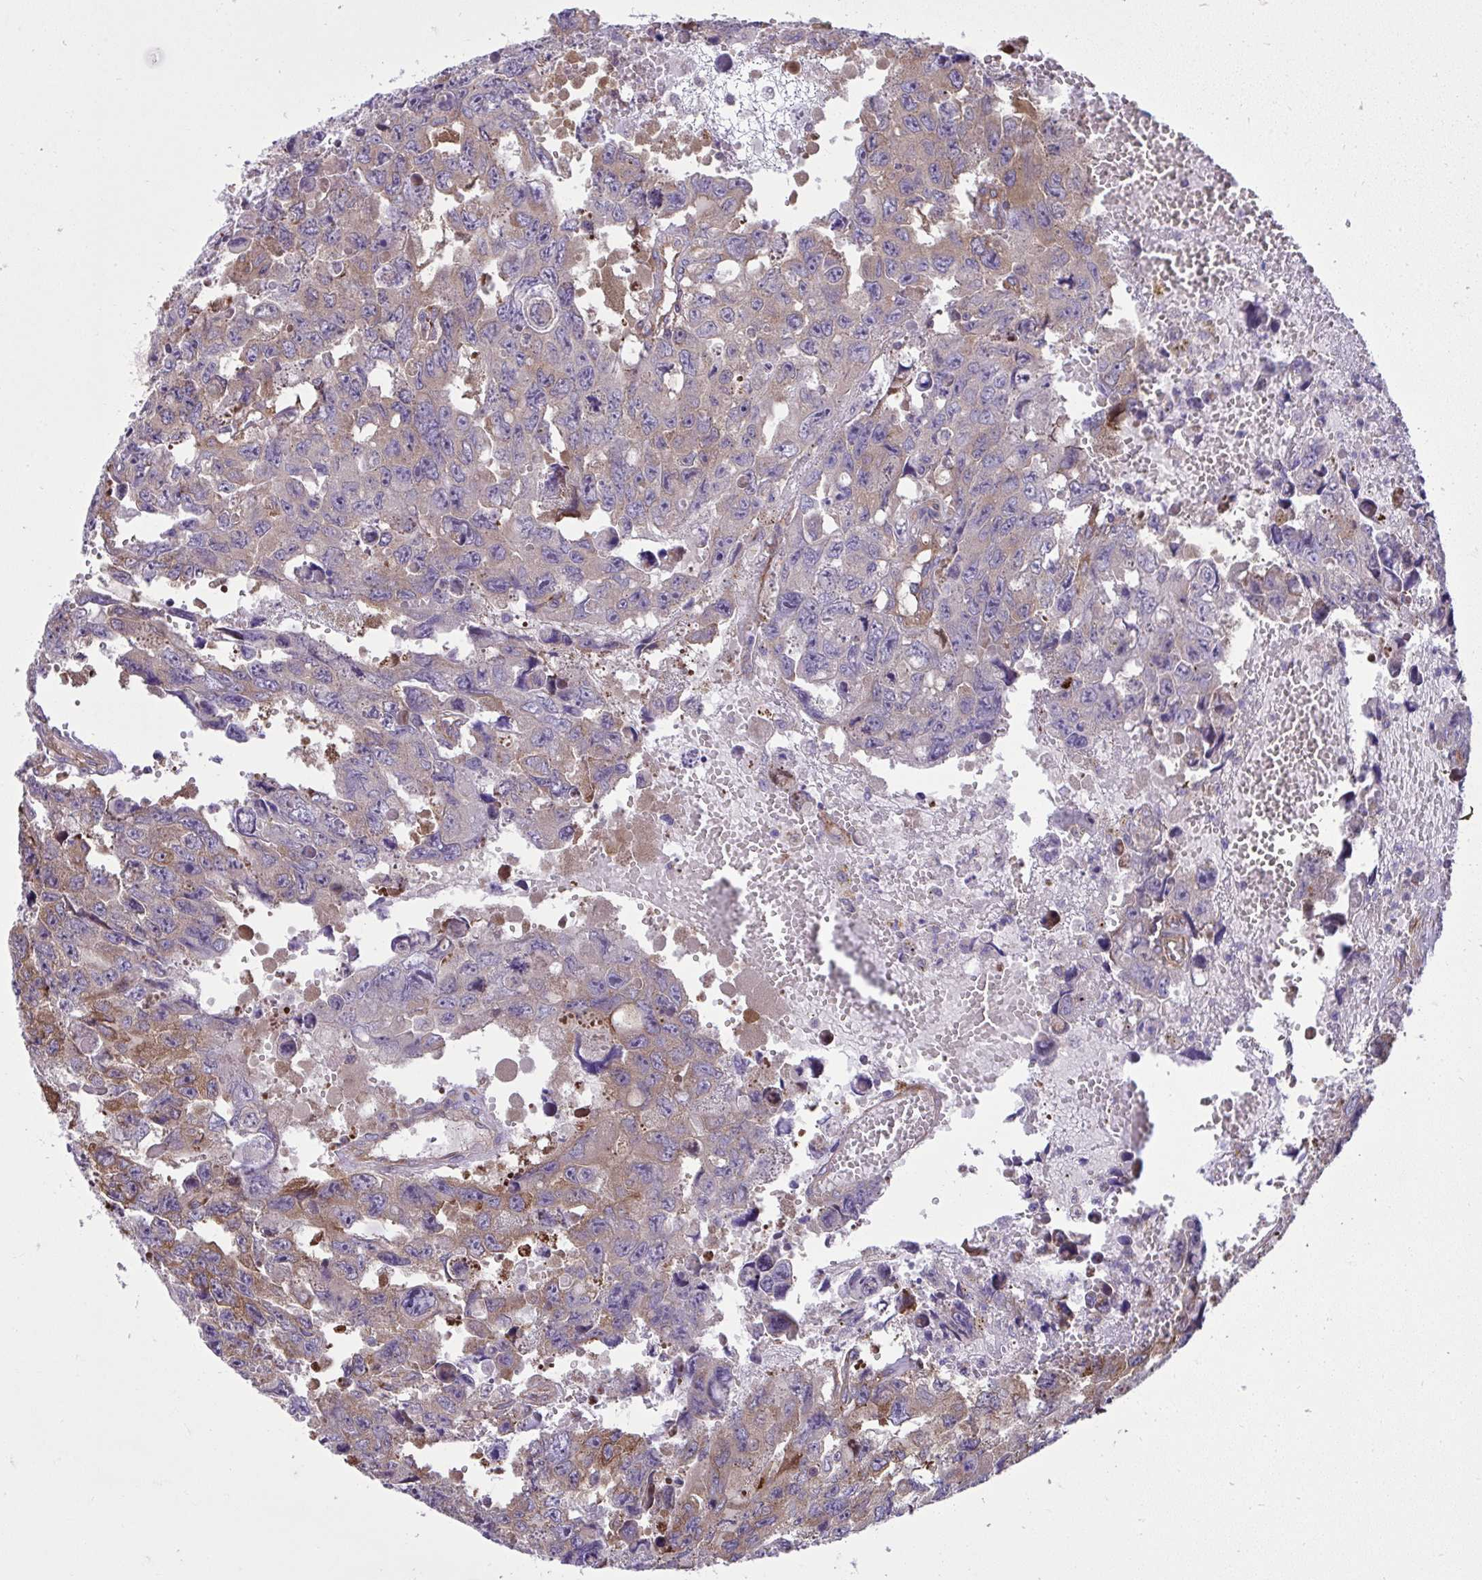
{"staining": {"intensity": "weak", "quantity": "25%-75%", "location": "cytoplasmic/membranous"}, "tissue": "testis cancer", "cell_type": "Tumor cells", "image_type": "cancer", "snomed": [{"axis": "morphology", "description": "Seminoma, NOS"}, {"axis": "topography", "description": "Testis"}], "caption": "This photomicrograph exhibits immunohistochemistry (IHC) staining of testis seminoma, with low weak cytoplasmic/membranous staining in approximately 25%-75% of tumor cells.", "gene": "NMNAT3", "patient": {"sex": "male", "age": 26}}